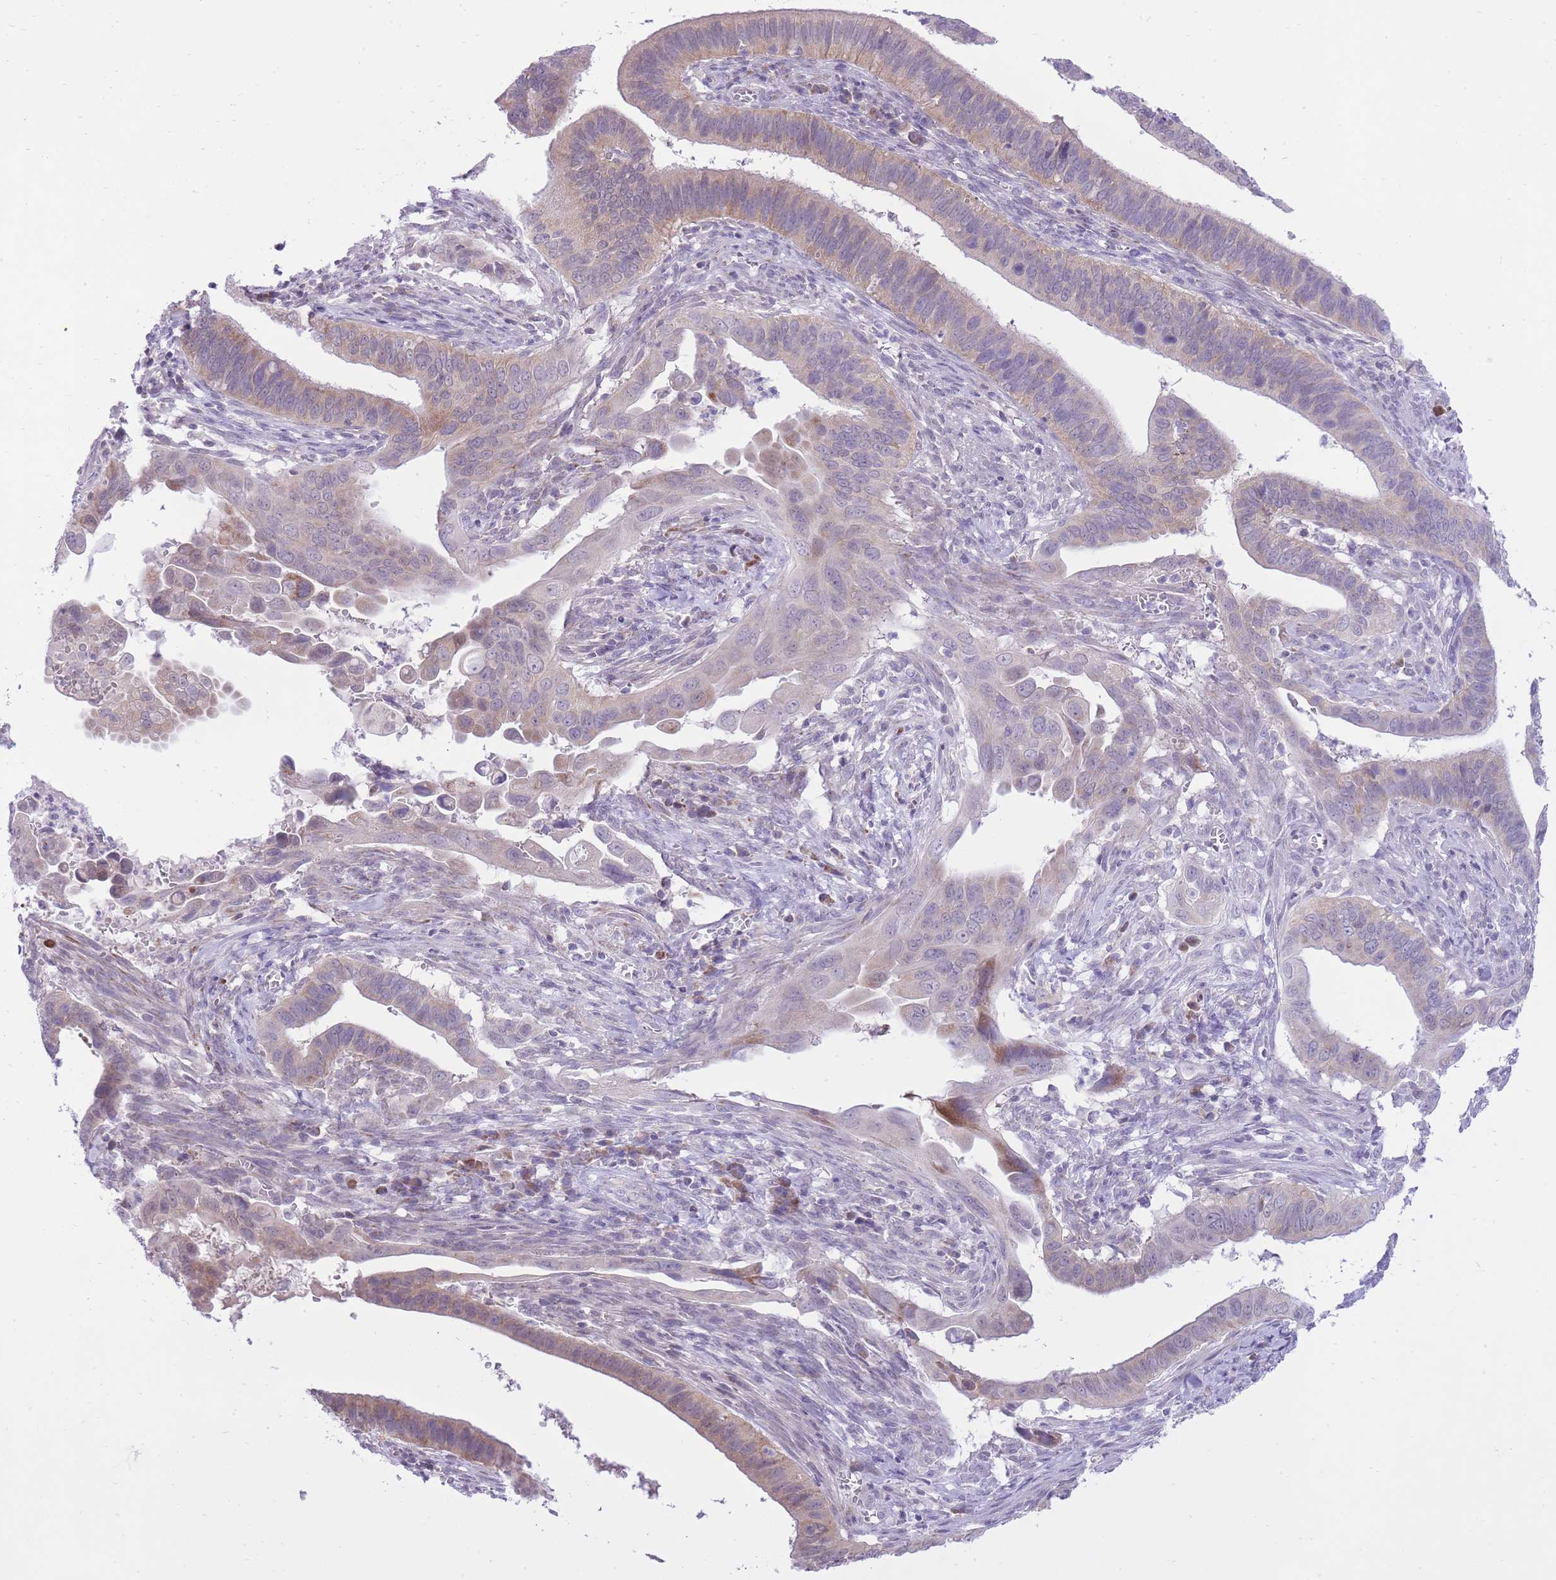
{"staining": {"intensity": "weak", "quantity": "25%-75%", "location": "cytoplasmic/membranous"}, "tissue": "cervical cancer", "cell_type": "Tumor cells", "image_type": "cancer", "snomed": [{"axis": "morphology", "description": "Adenocarcinoma, NOS"}, {"axis": "topography", "description": "Cervix"}], "caption": "Immunohistochemical staining of cervical cancer (adenocarcinoma) reveals weak cytoplasmic/membranous protein positivity in approximately 25%-75% of tumor cells. (DAB = brown stain, brightfield microscopy at high magnification).", "gene": "DENND2D", "patient": {"sex": "female", "age": 42}}